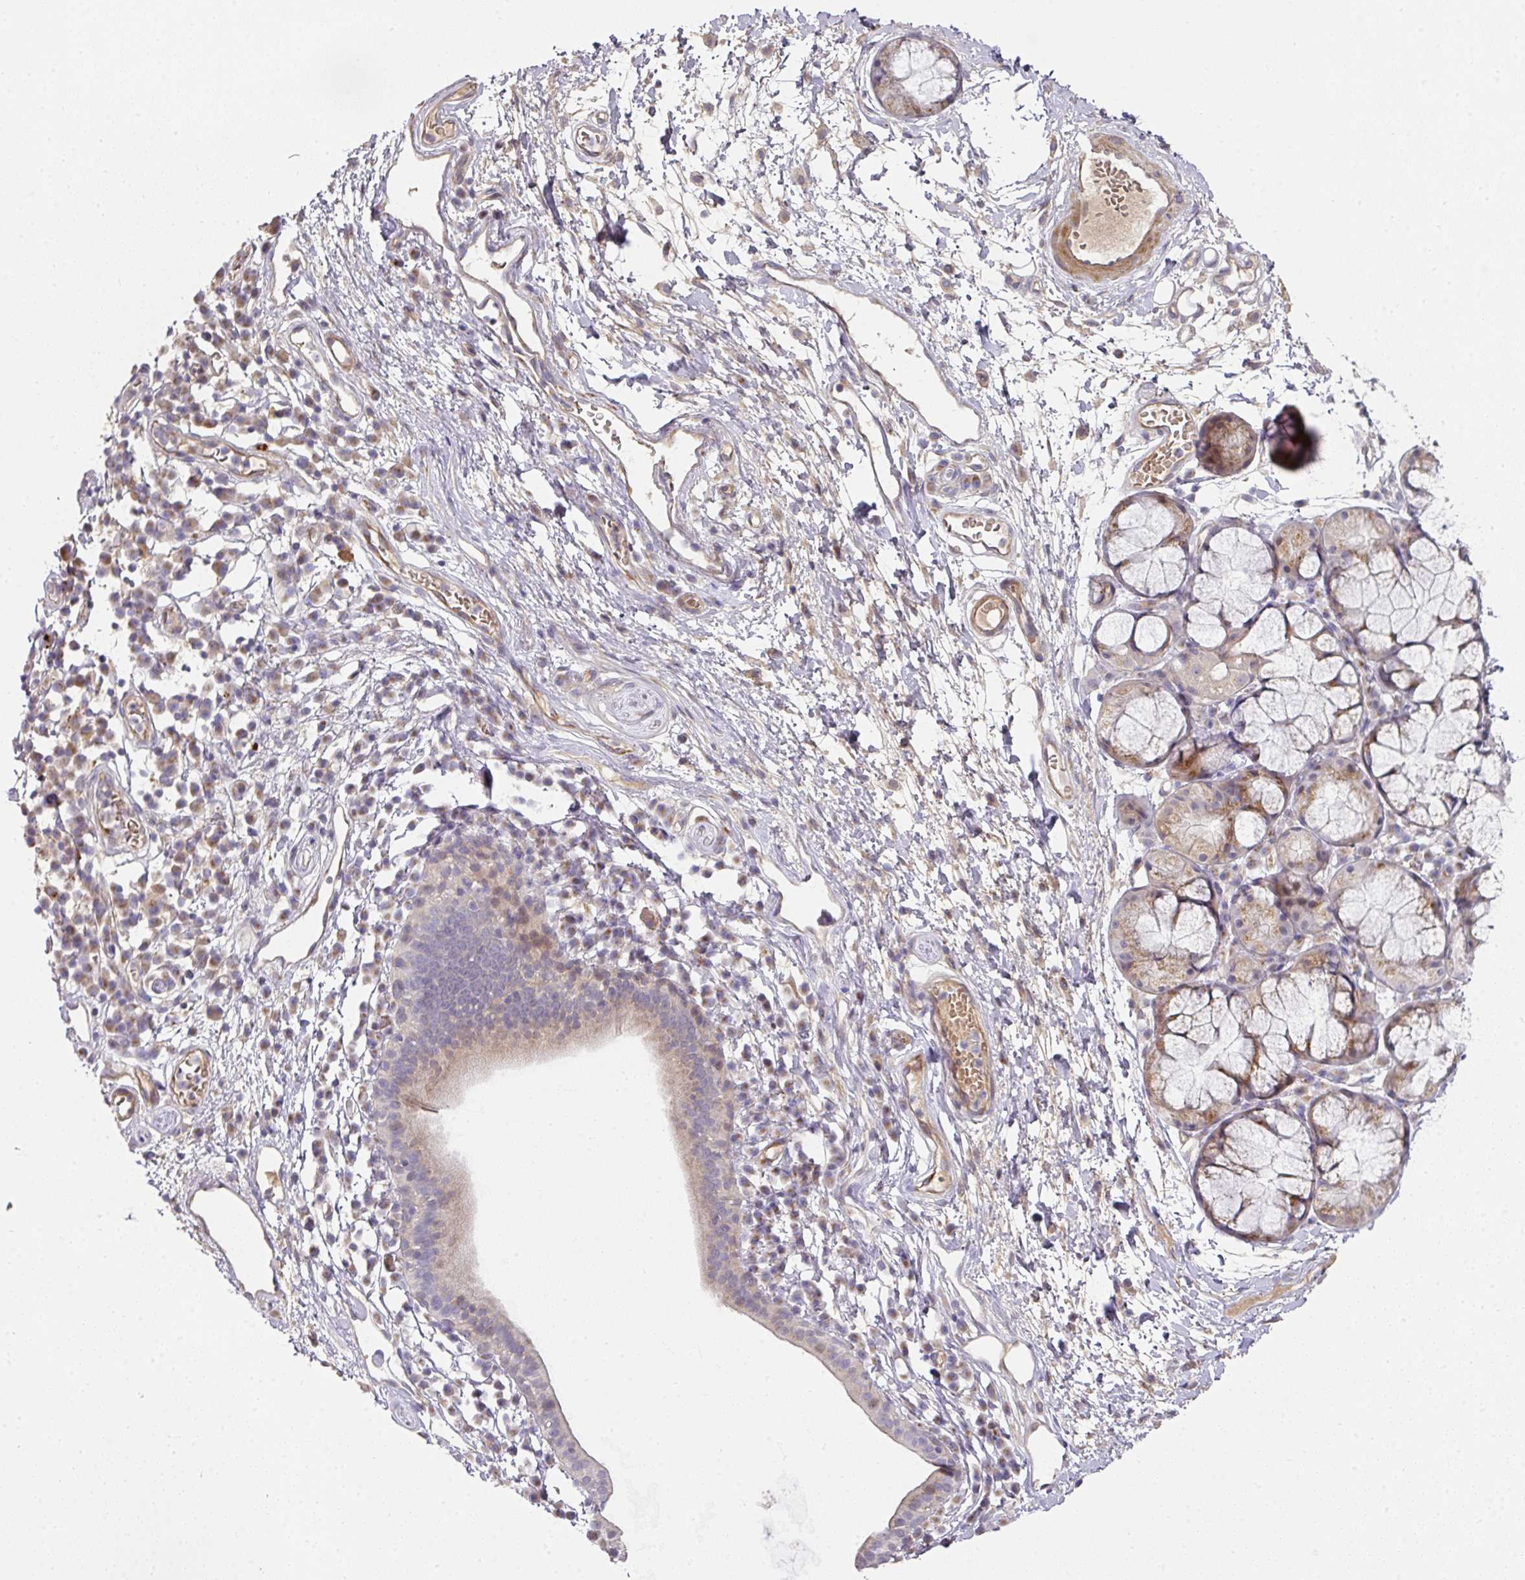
{"staining": {"intensity": "moderate", "quantity": "<25%", "location": "cytoplasmic/membranous"}, "tissue": "nasopharynx", "cell_type": "Respiratory epithelial cells", "image_type": "normal", "snomed": [{"axis": "morphology", "description": "Normal tissue, NOS"}, {"axis": "topography", "description": "Lymph node"}, {"axis": "topography", "description": "Cartilage tissue"}, {"axis": "topography", "description": "Nasopharynx"}], "caption": "The image exhibits a brown stain indicating the presence of a protein in the cytoplasmic/membranous of respiratory epithelial cells in nasopharynx. (DAB (3,3'-diaminobenzidine) IHC, brown staining for protein, blue staining for nuclei).", "gene": "TARM1", "patient": {"sex": "male", "age": 63}}